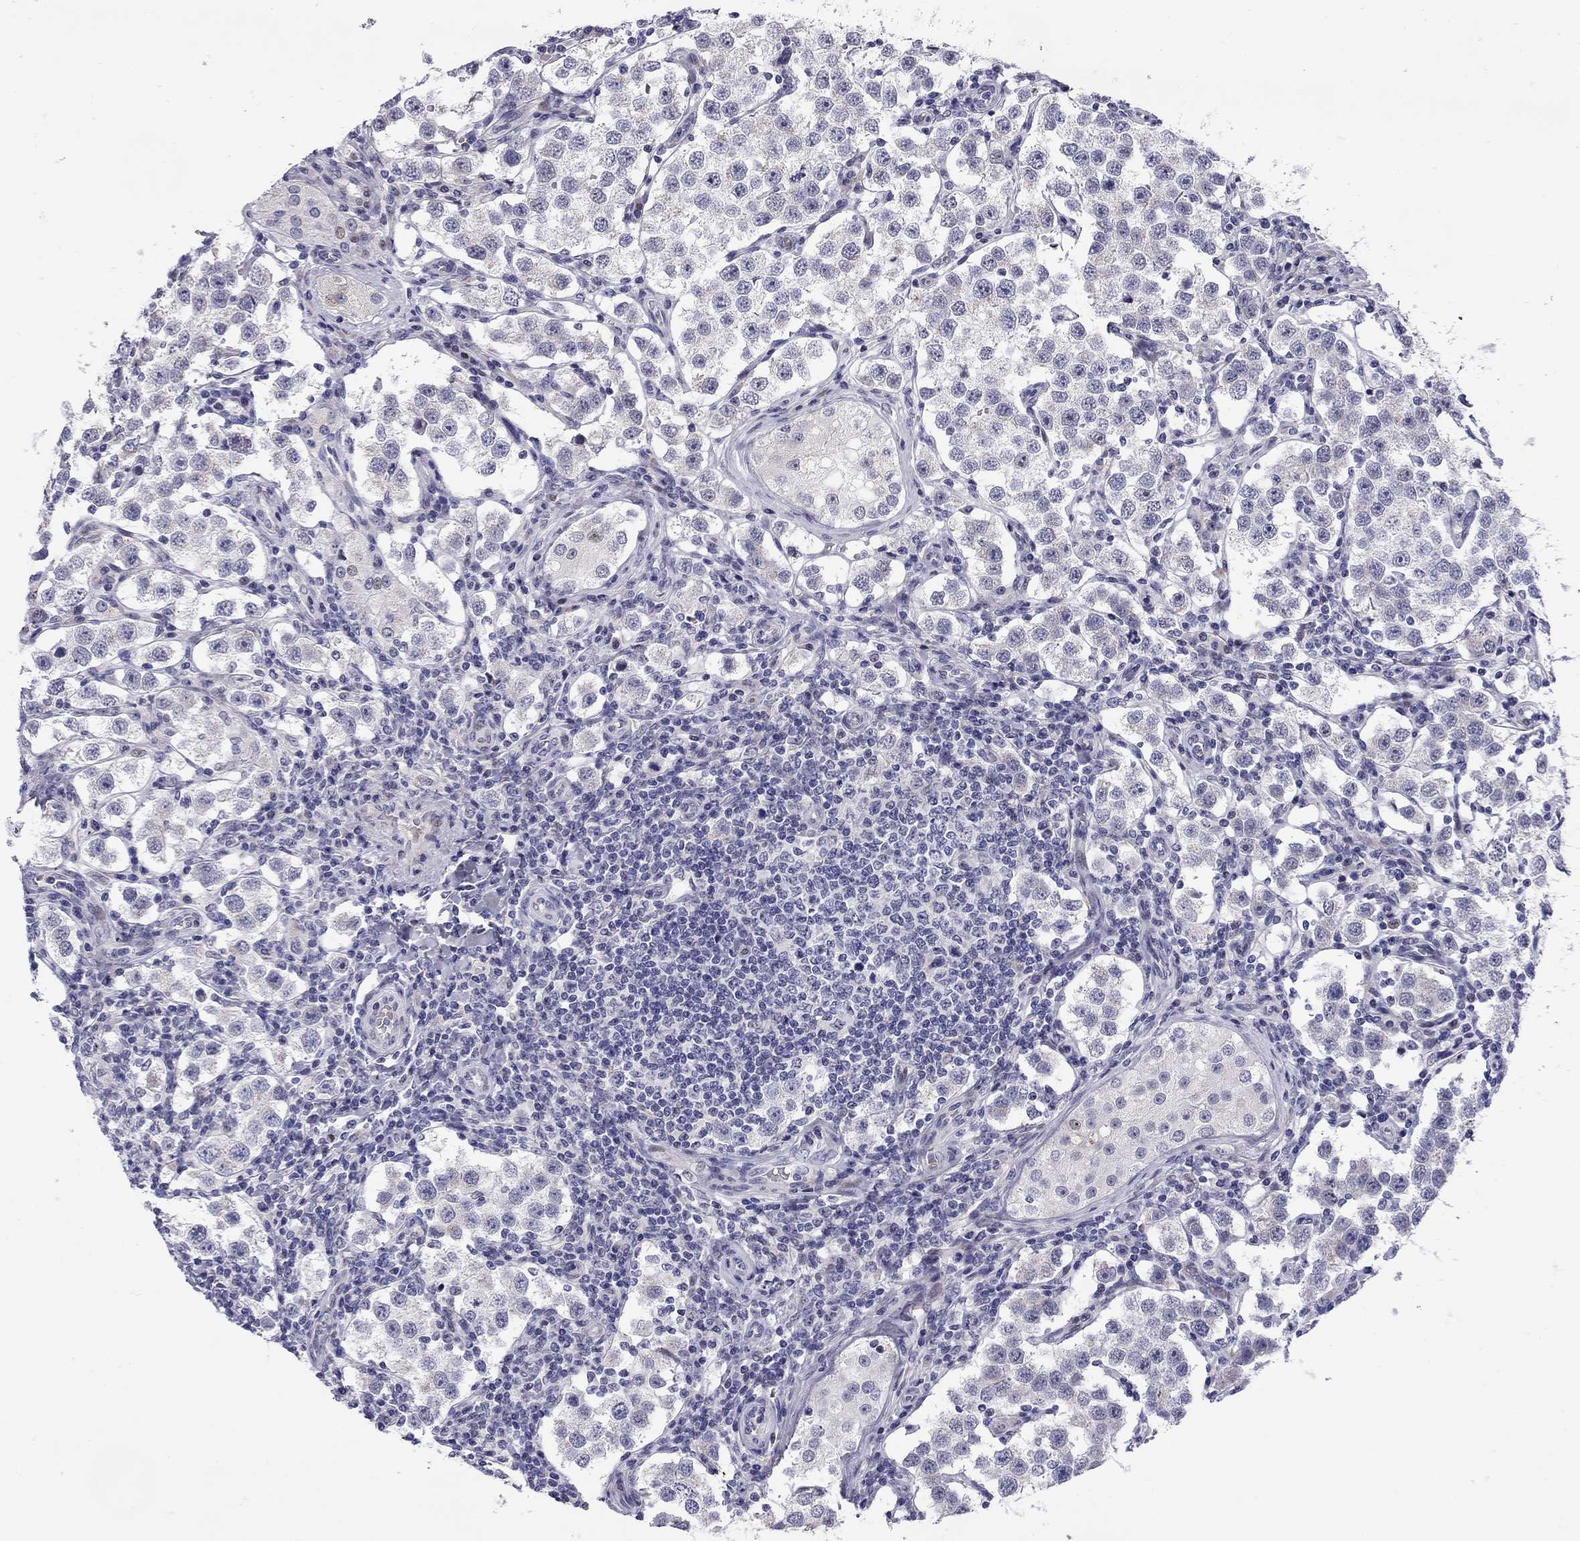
{"staining": {"intensity": "negative", "quantity": "none", "location": "none"}, "tissue": "testis cancer", "cell_type": "Tumor cells", "image_type": "cancer", "snomed": [{"axis": "morphology", "description": "Seminoma, NOS"}, {"axis": "topography", "description": "Testis"}], "caption": "Tumor cells are negative for brown protein staining in seminoma (testis).", "gene": "C8orf88", "patient": {"sex": "male", "age": 37}}